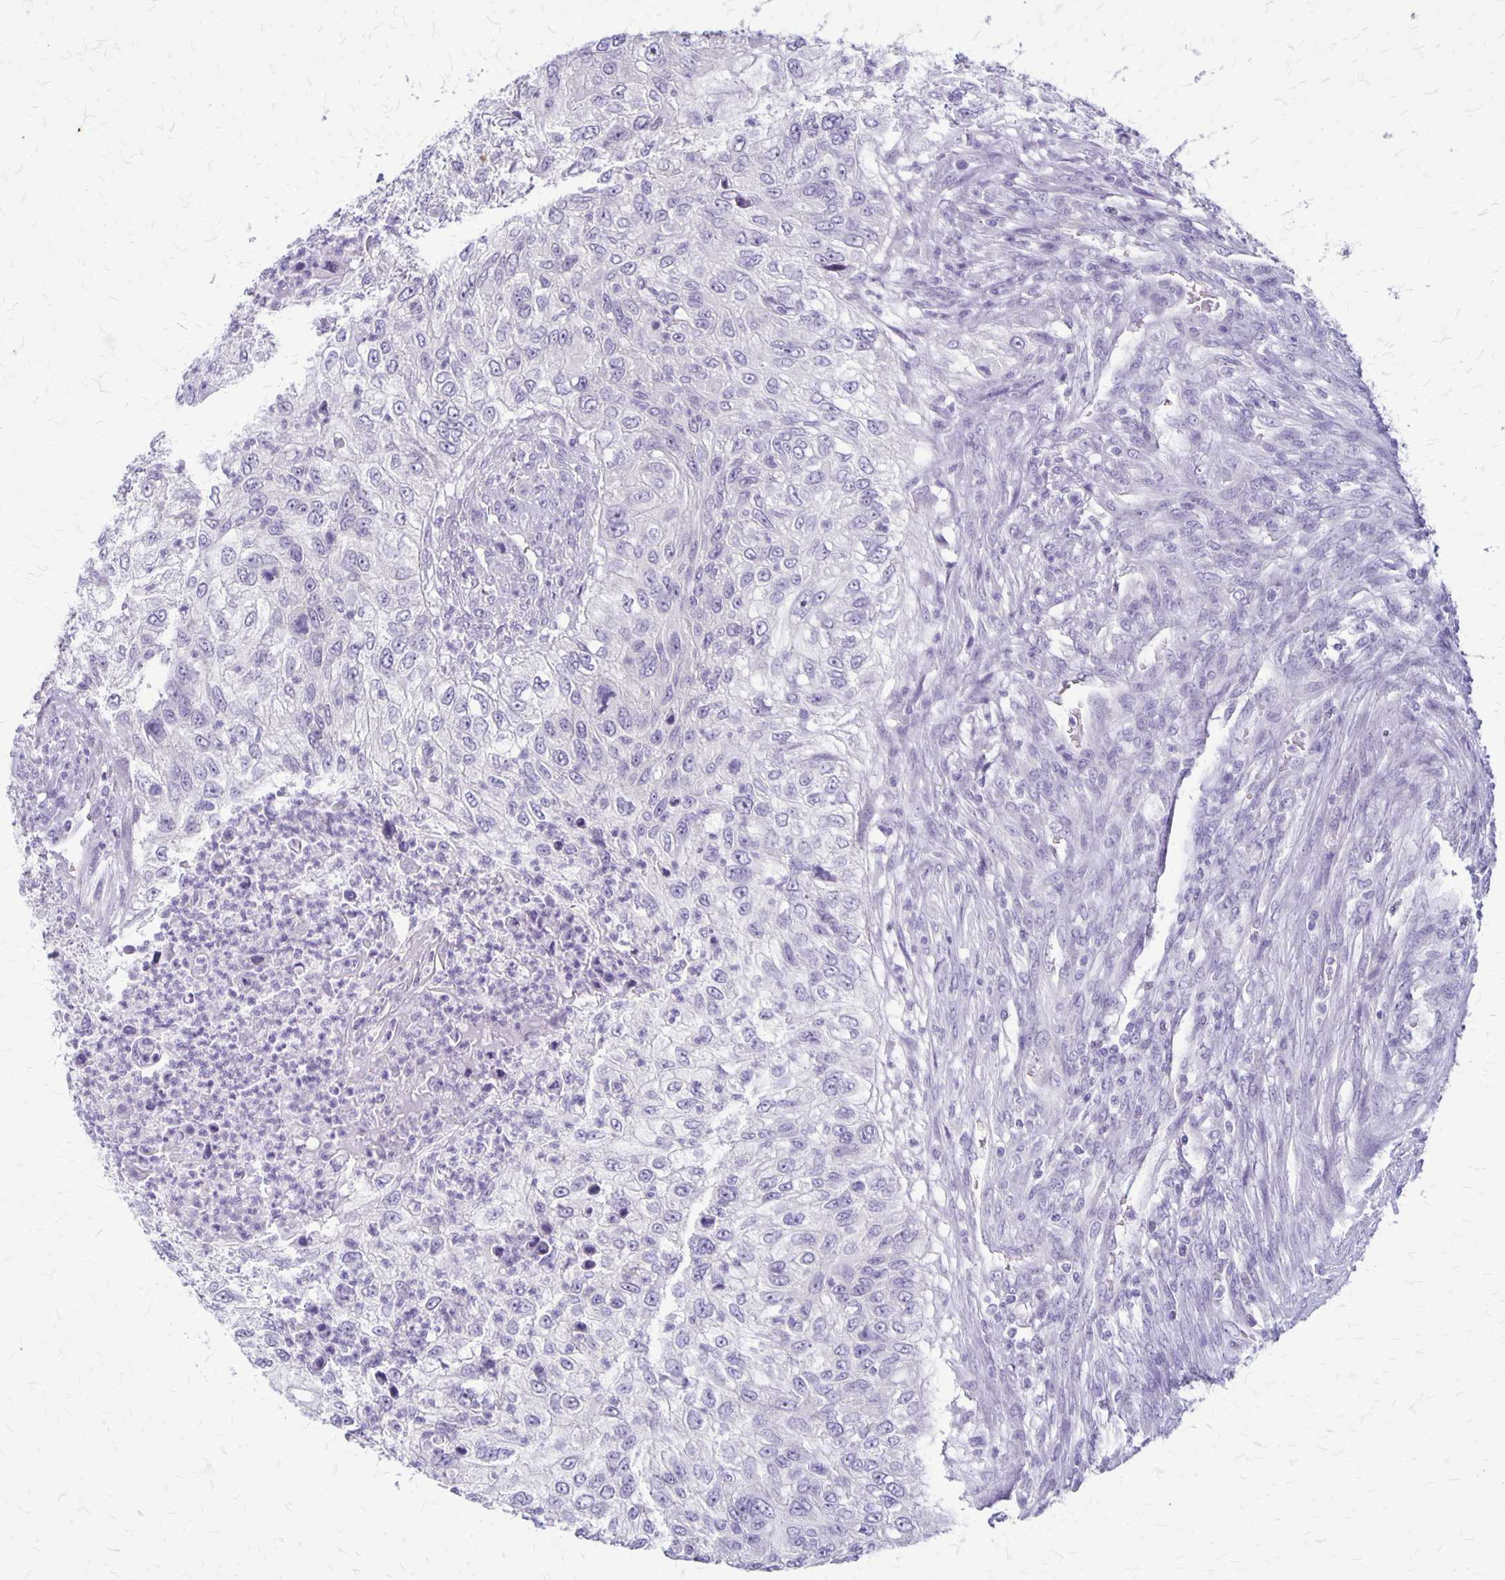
{"staining": {"intensity": "negative", "quantity": "none", "location": "none"}, "tissue": "urothelial cancer", "cell_type": "Tumor cells", "image_type": "cancer", "snomed": [{"axis": "morphology", "description": "Urothelial carcinoma, High grade"}, {"axis": "topography", "description": "Urinary bladder"}], "caption": "Immunohistochemistry histopathology image of neoplastic tissue: urothelial cancer stained with DAB (3,3'-diaminobenzidine) reveals no significant protein positivity in tumor cells. (DAB immunohistochemistry, high magnification).", "gene": "PLXNB3", "patient": {"sex": "female", "age": 60}}